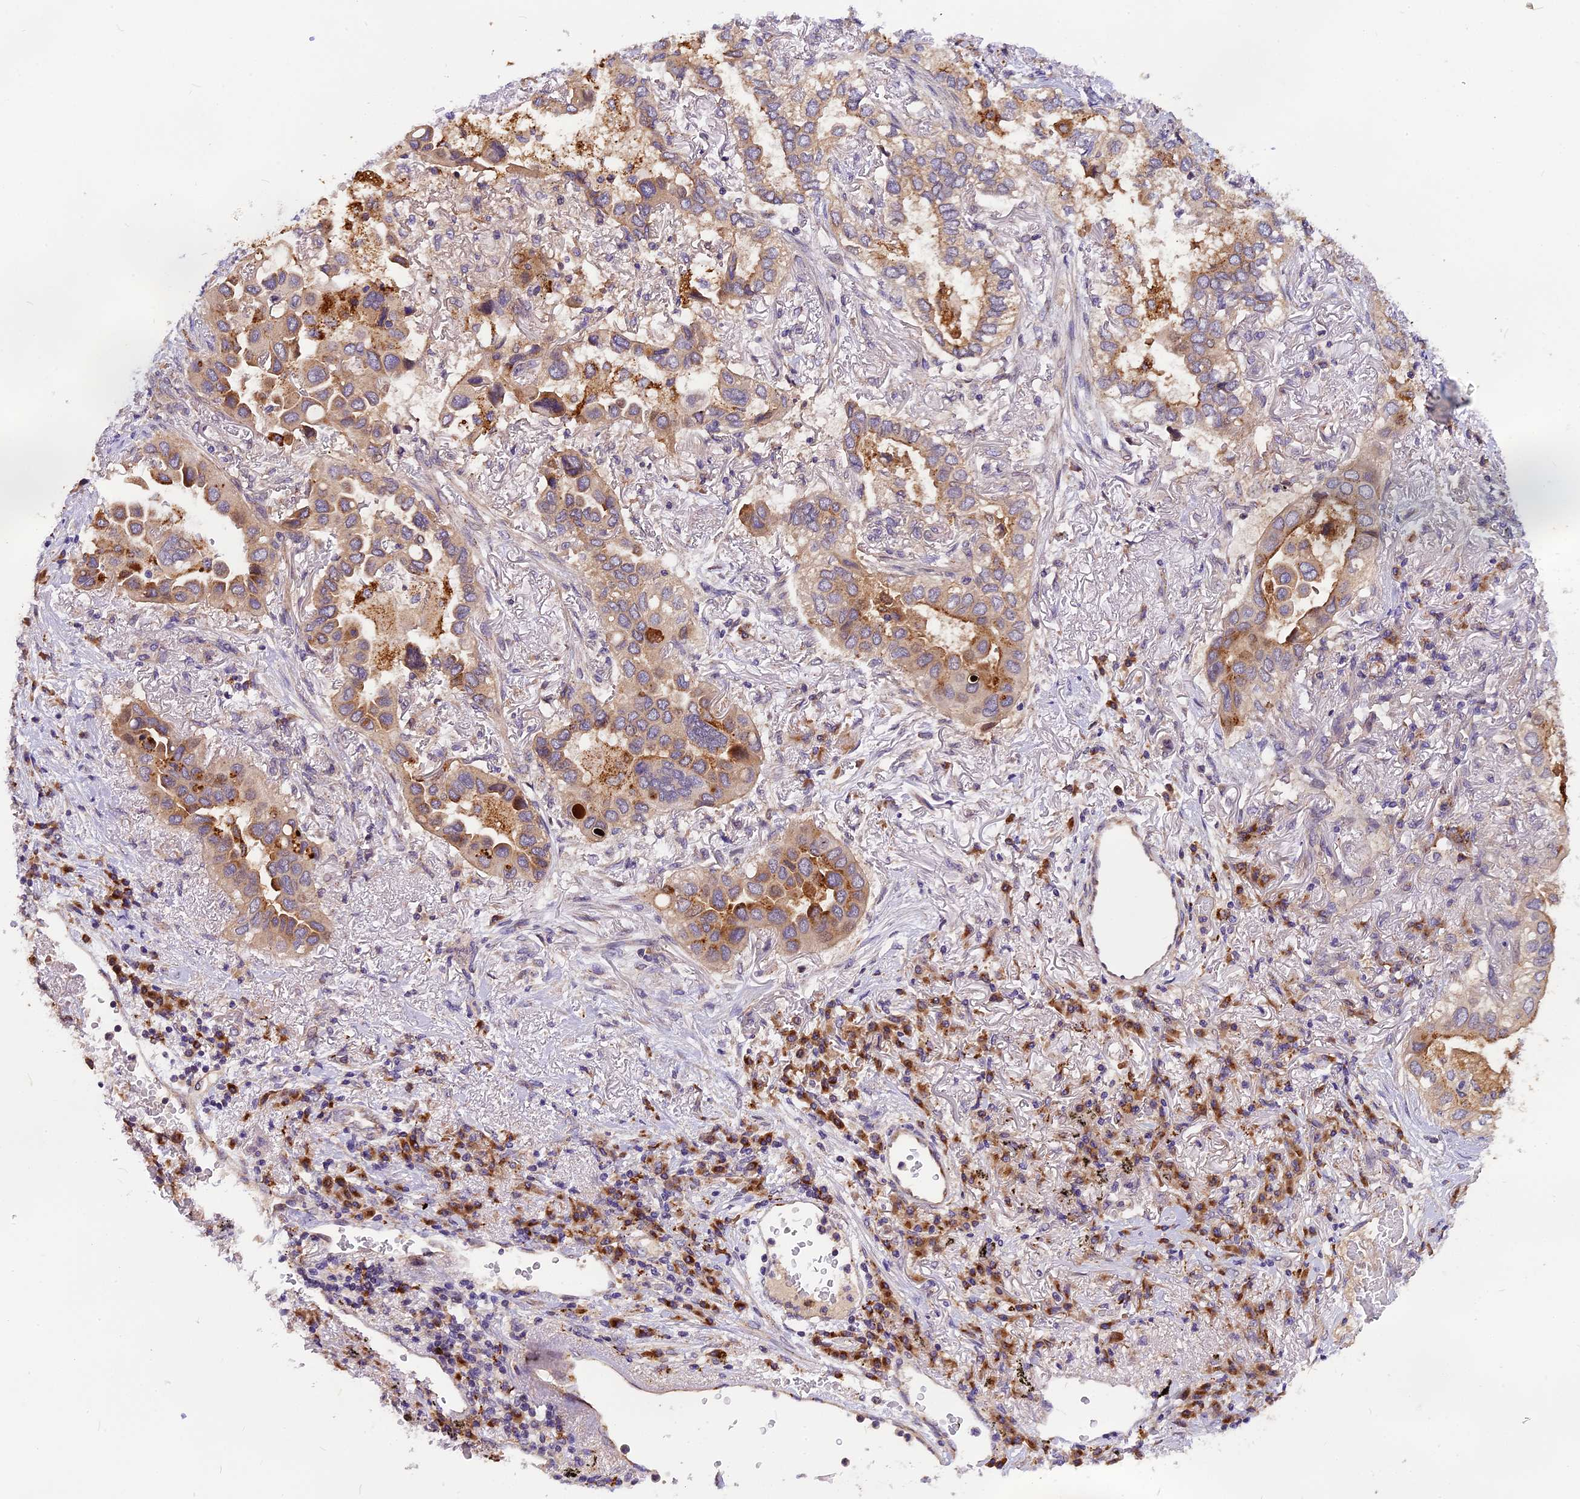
{"staining": {"intensity": "moderate", "quantity": ">75%", "location": "cytoplasmic/membranous"}, "tissue": "lung cancer", "cell_type": "Tumor cells", "image_type": "cancer", "snomed": [{"axis": "morphology", "description": "Adenocarcinoma, NOS"}, {"axis": "topography", "description": "Lung"}], "caption": "Human adenocarcinoma (lung) stained with a protein marker demonstrates moderate staining in tumor cells.", "gene": "COPE", "patient": {"sex": "female", "age": 76}}